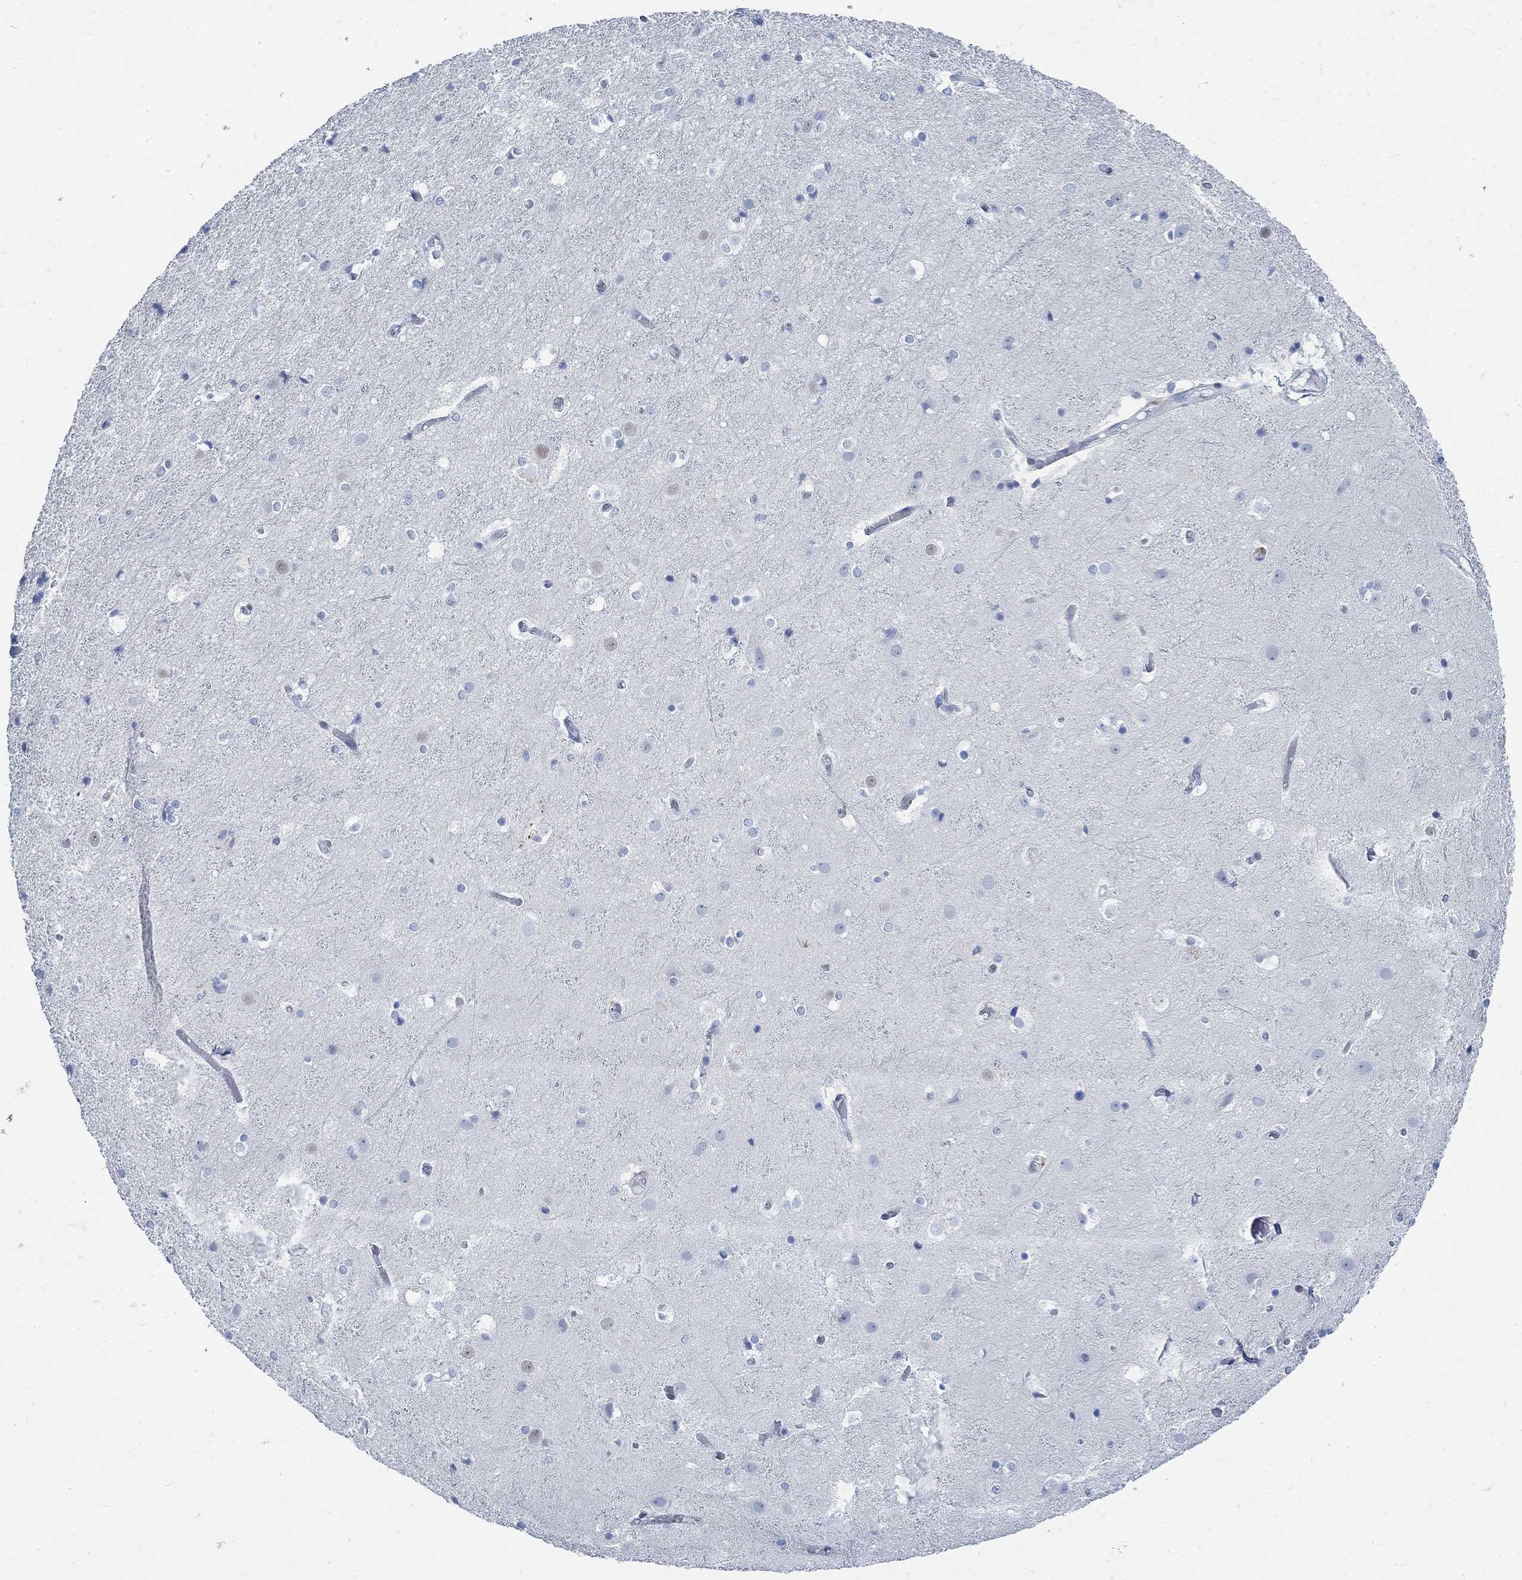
{"staining": {"intensity": "negative", "quantity": "none", "location": "none"}, "tissue": "cerebral cortex", "cell_type": "Endothelial cells", "image_type": "normal", "snomed": [{"axis": "morphology", "description": "Normal tissue, NOS"}, {"axis": "topography", "description": "Cerebral cortex"}], "caption": "A photomicrograph of cerebral cortex stained for a protein shows no brown staining in endothelial cells. (Brightfield microscopy of DAB (3,3'-diaminobenzidine) immunohistochemistry at high magnification).", "gene": "RBM20", "patient": {"sex": "female", "age": 52}}